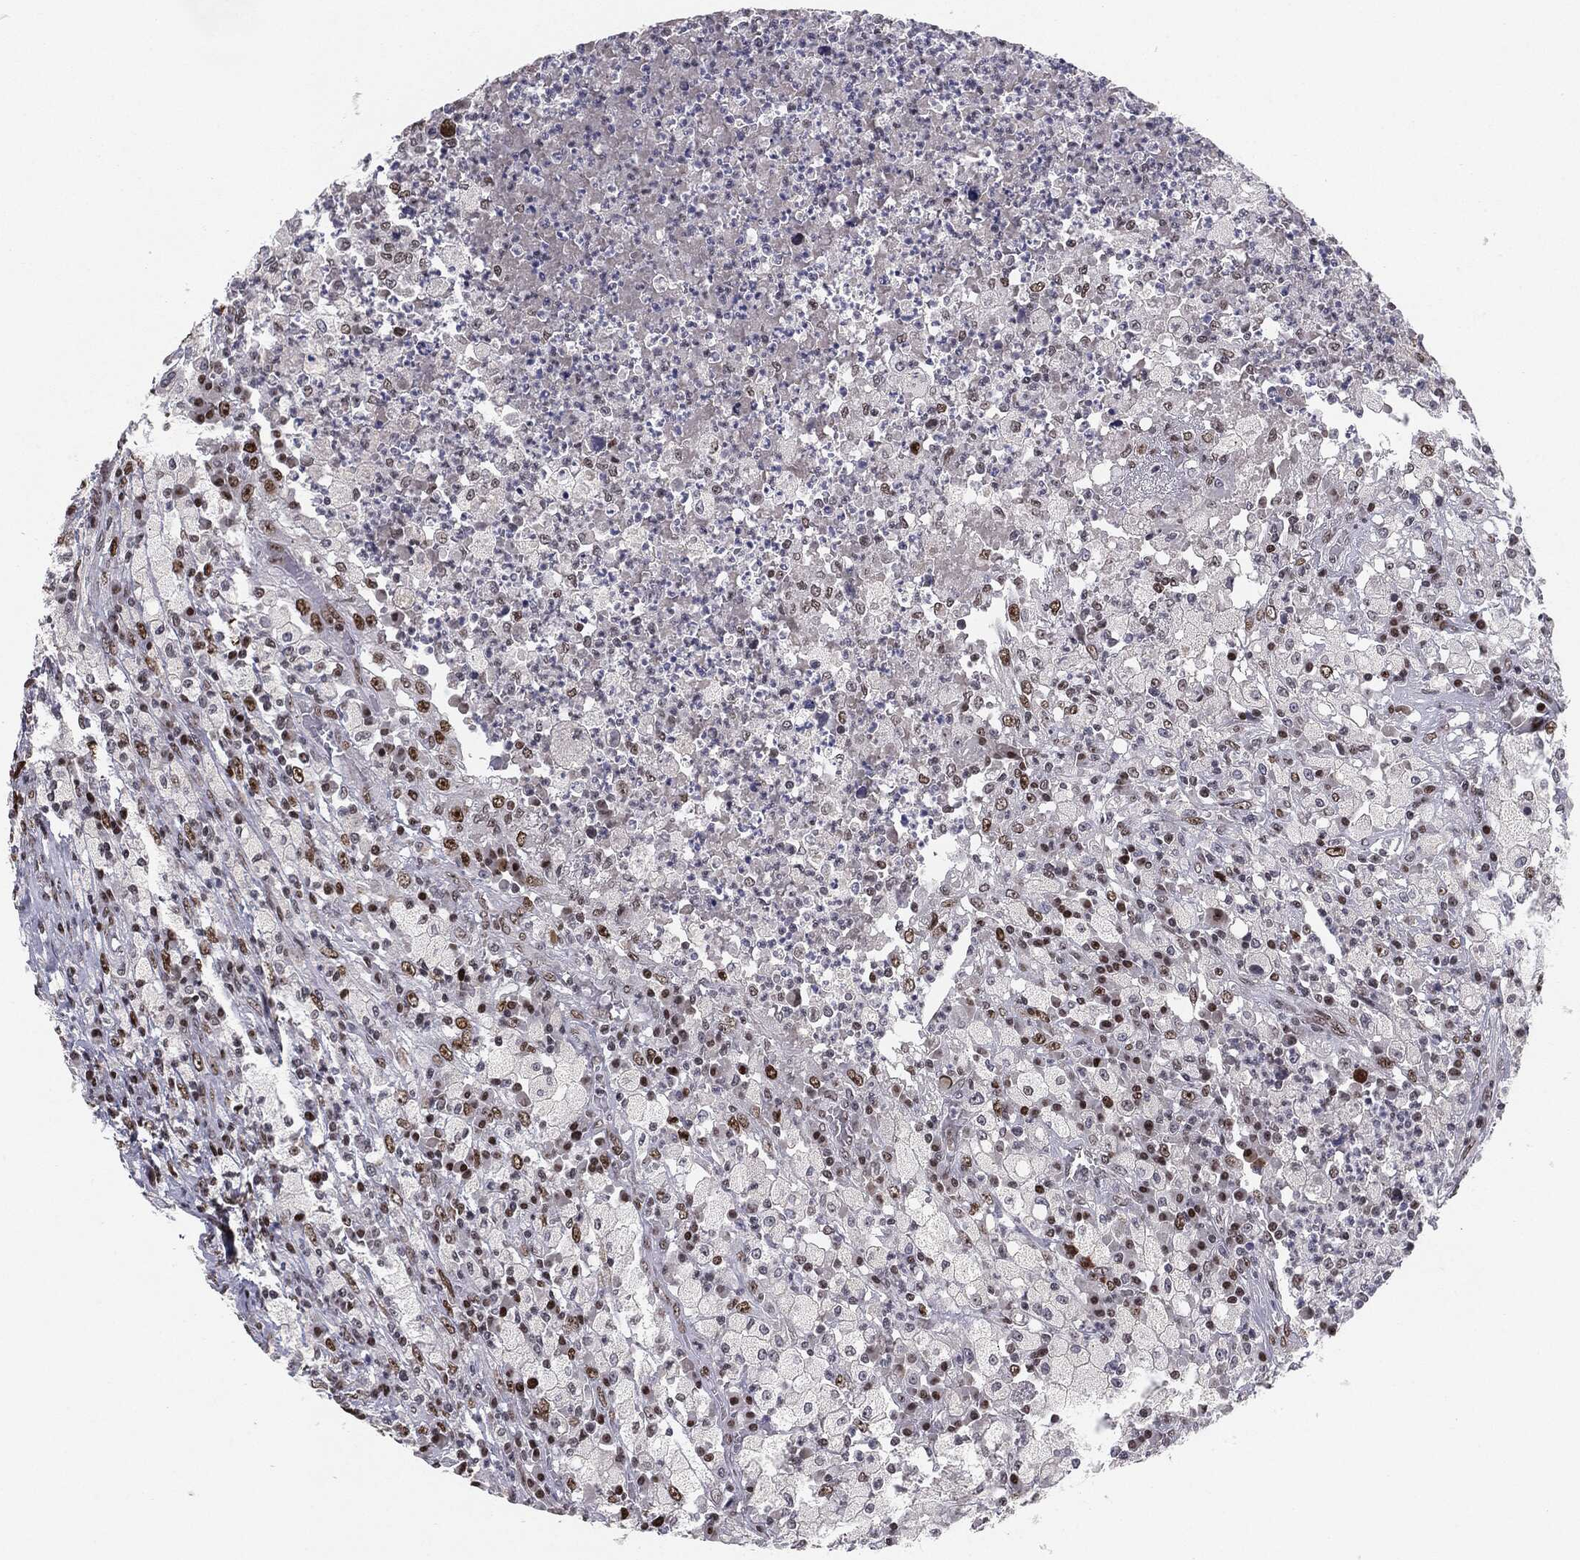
{"staining": {"intensity": "strong", "quantity": "<25%", "location": "nuclear"}, "tissue": "testis cancer", "cell_type": "Tumor cells", "image_type": "cancer", "snomed": [{"axis": "morphology", "description": "Necrosis, NOS"}, {"axis": "morphology", "description": "Carcinoma, Embryonal, NOS"}, {"axis": "topography", "description": "Testis"}], "caption": "DAB immunohistochemical staining of human testis cancer displays strong nuclear protein positivity in about <25% of tumor cells.", "gene": "MDC1", "patient": {"sex": "male", "age": 19}}